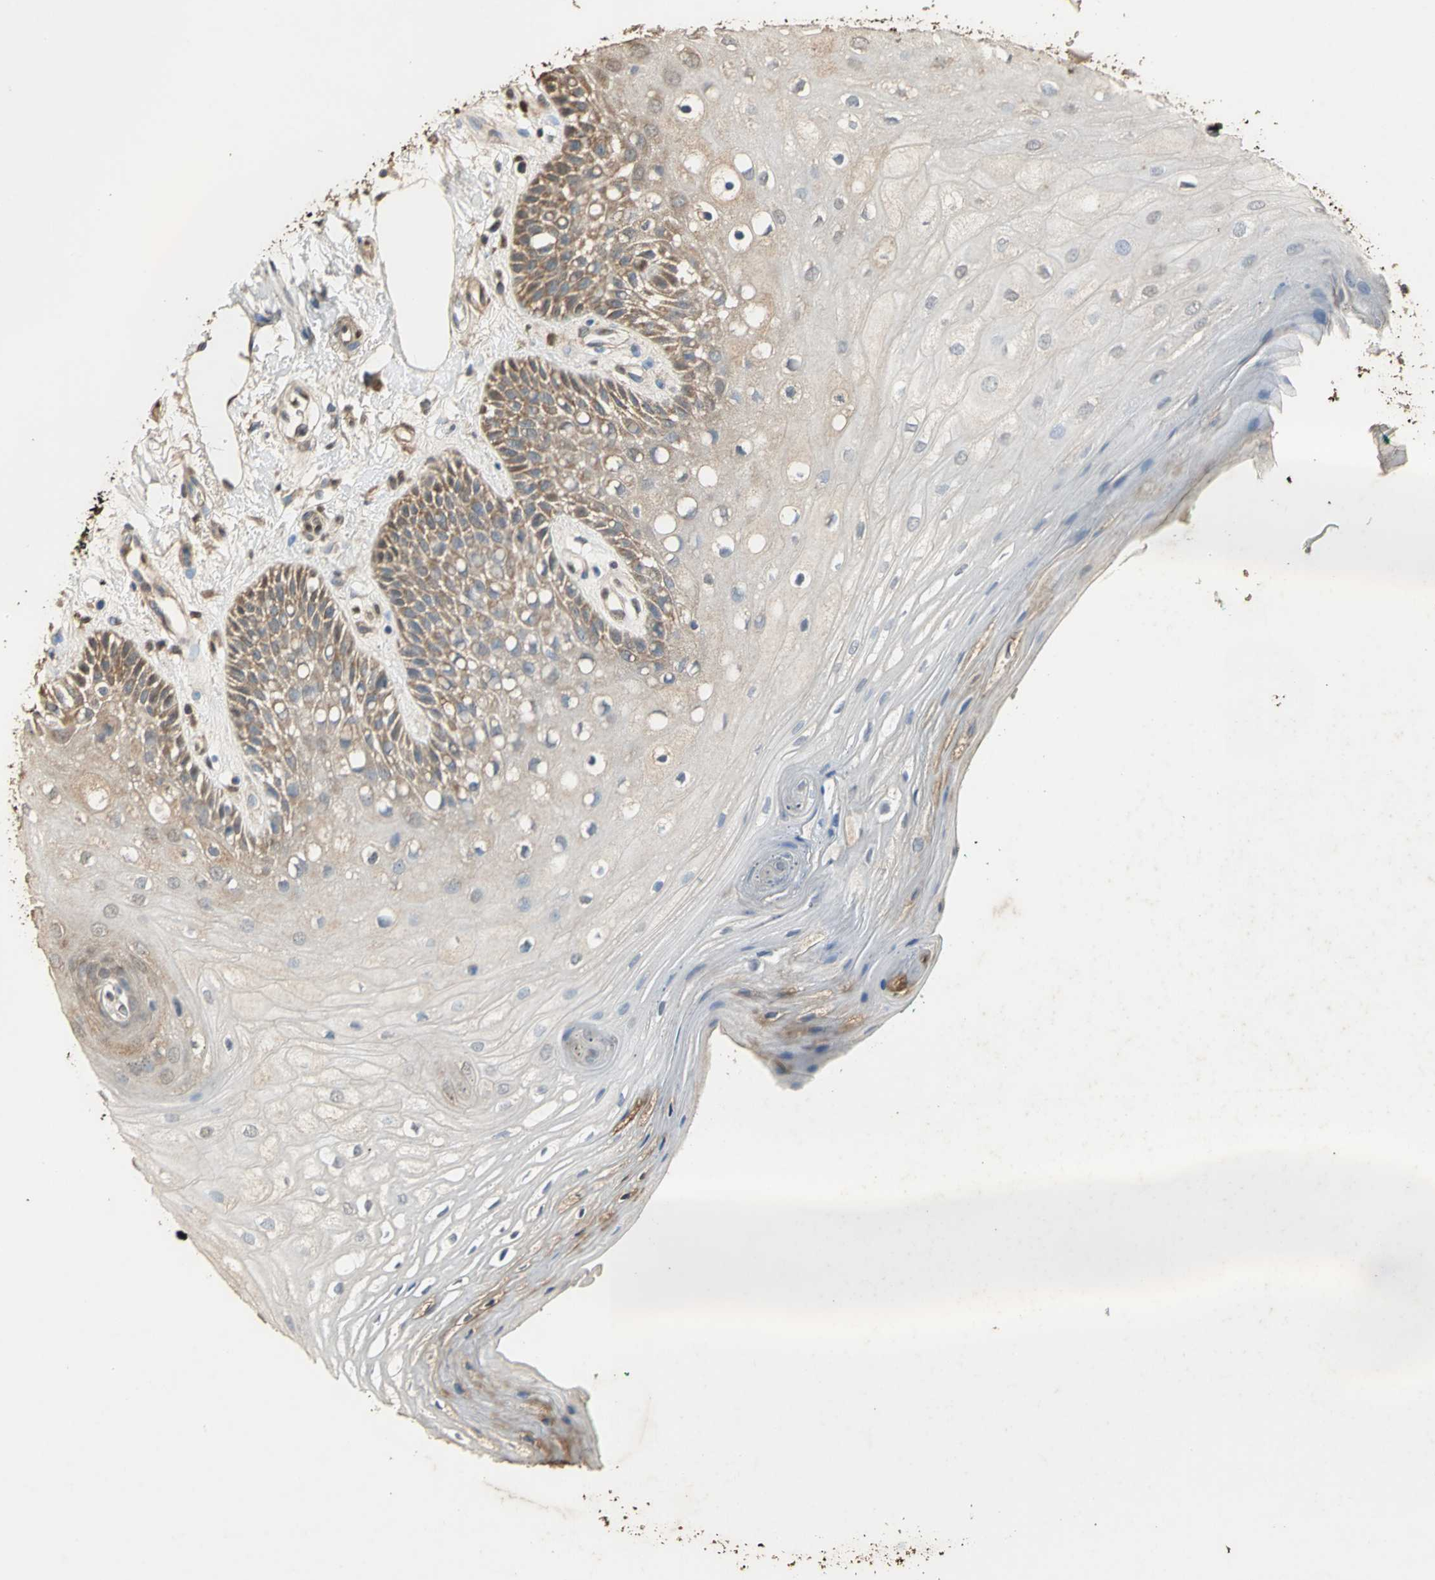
{"staining": {"intensity": "weak", "quantity": "25%-75%", "location": "cytoplasmic/membranous"}, "tissue": "oral mucosa", "cell_type": "Squamous epithelial cells", "image_type": "normal", "snomed": [{"axis": "morphology", "description": "Normal tissue, NOS"}, {"axis": "morphology", "description": "Squamous cell carcinoma, NOS"}, {"axis": "topography", "description": "Skeletal muscle"}, {"axis": "topography", "description": "Oral tissue"}, {"axis": "topography", "description": "Head-Neck"}], "caption": "Immunohistochemistry (IHC) image of unremarkable human oral mucosa stained for a protein (brown), which displays low levels of weak cytoplasmic/membranous expression in approximately 25%-75% of squamous epithelial cells.", "gene": "GAPDH", "patient": {"sex": "female", "age": 84}}